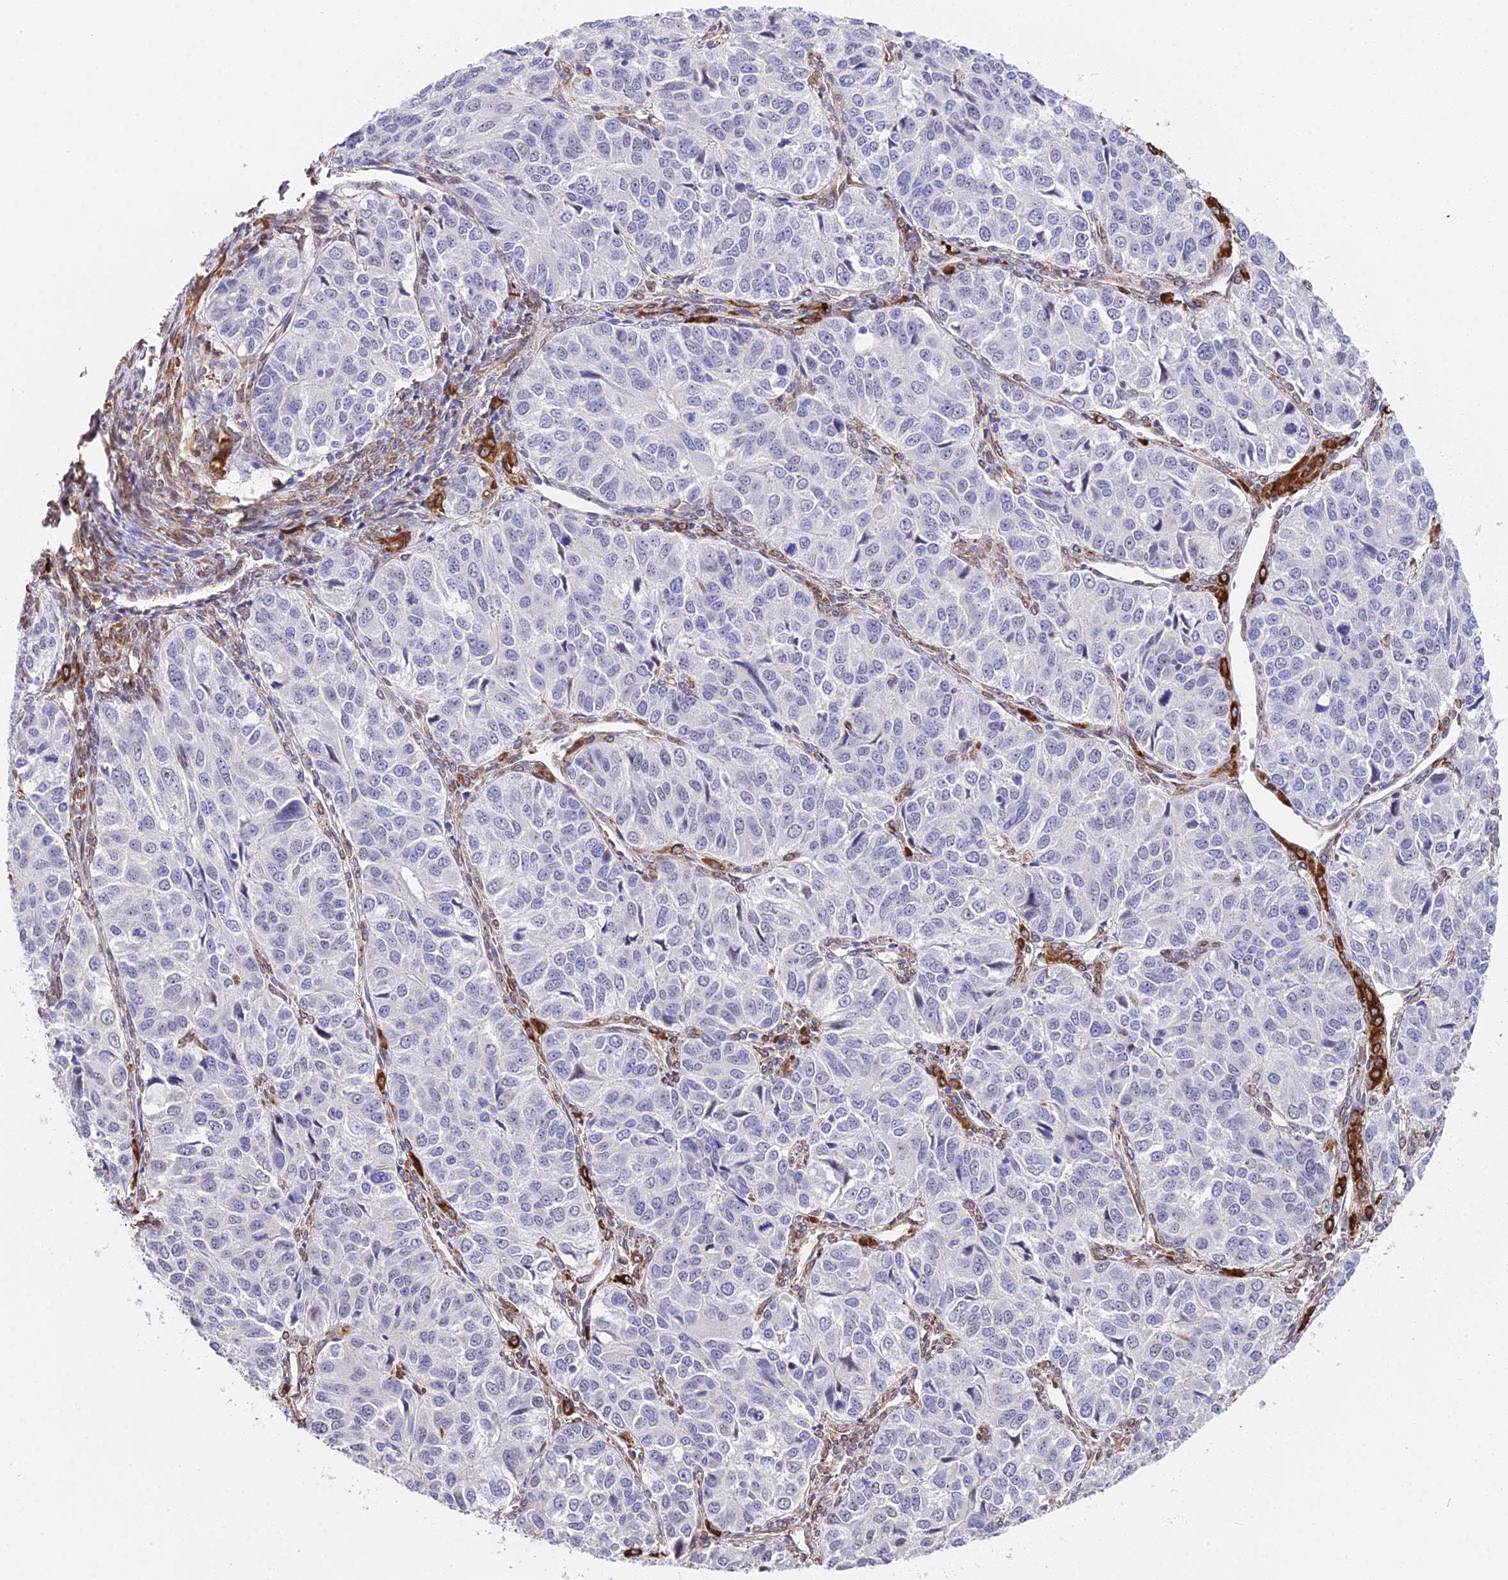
{"staining": {"intensity": "negative", "quantity": "none", "location": "none"}, "tissue": "ovarian cancer", "cell_type": "Tumor cells", "image_type": "cancer", "snomed": [{"axis": "morphology", "description": "Carcinoma, endometroid"}, {"axis": "topography", "description": "Ovary"}], "caption": "This image is of ovarian endometroid carcinoma stained with immunohistochemistry (IHC) to label a protein in brown with the nuclei are counter-stained blue. There is no positivity in tumor cells.", "gene": "MXRA7", "patient": {"sex": "female", "age": 51}}